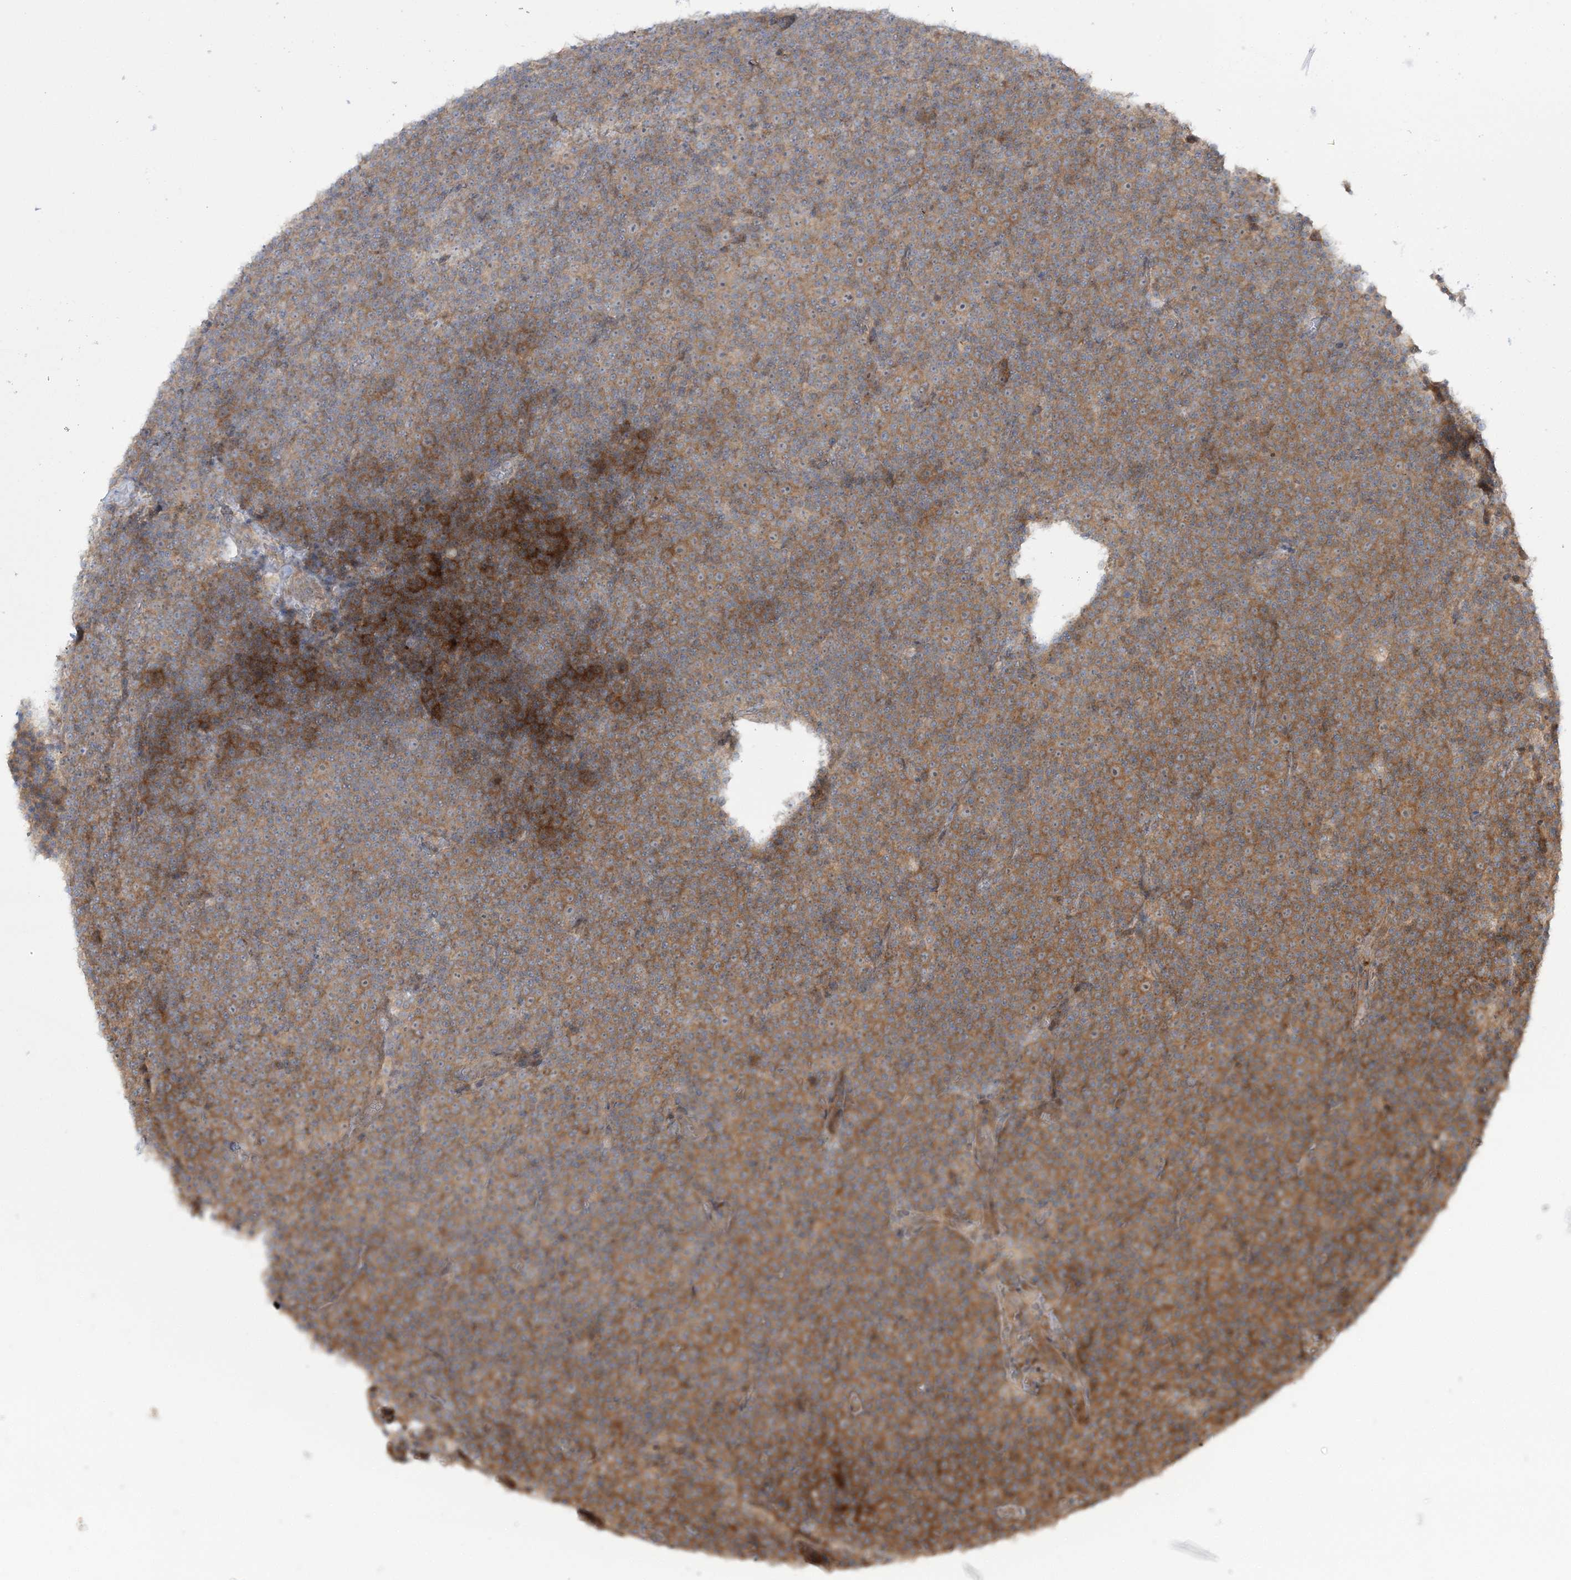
{"staining": {"intensity": "moderate", "quantity": ">75%", "location": "cytoplasmic/membranous"}, "tissue": "lymphoma", "cell_type": "Tumor cells", "image_type": "cancer", "snomed": [{"axis": "morphology", "description": "Malignant lymphoma, non-Hodgkin's type, Low grade"}, {"axis": "topography", "description": "Lymph node"}], "caption": "The micrograph shows a brown stain indicating the presence of a protein in the cytoplasmic/membranous of tumor cells in low-grade malignant lymphoma, non-Hodgkin's type.", "gene": "MOCS2", "patient": {"sex": "female", "age": 67}}